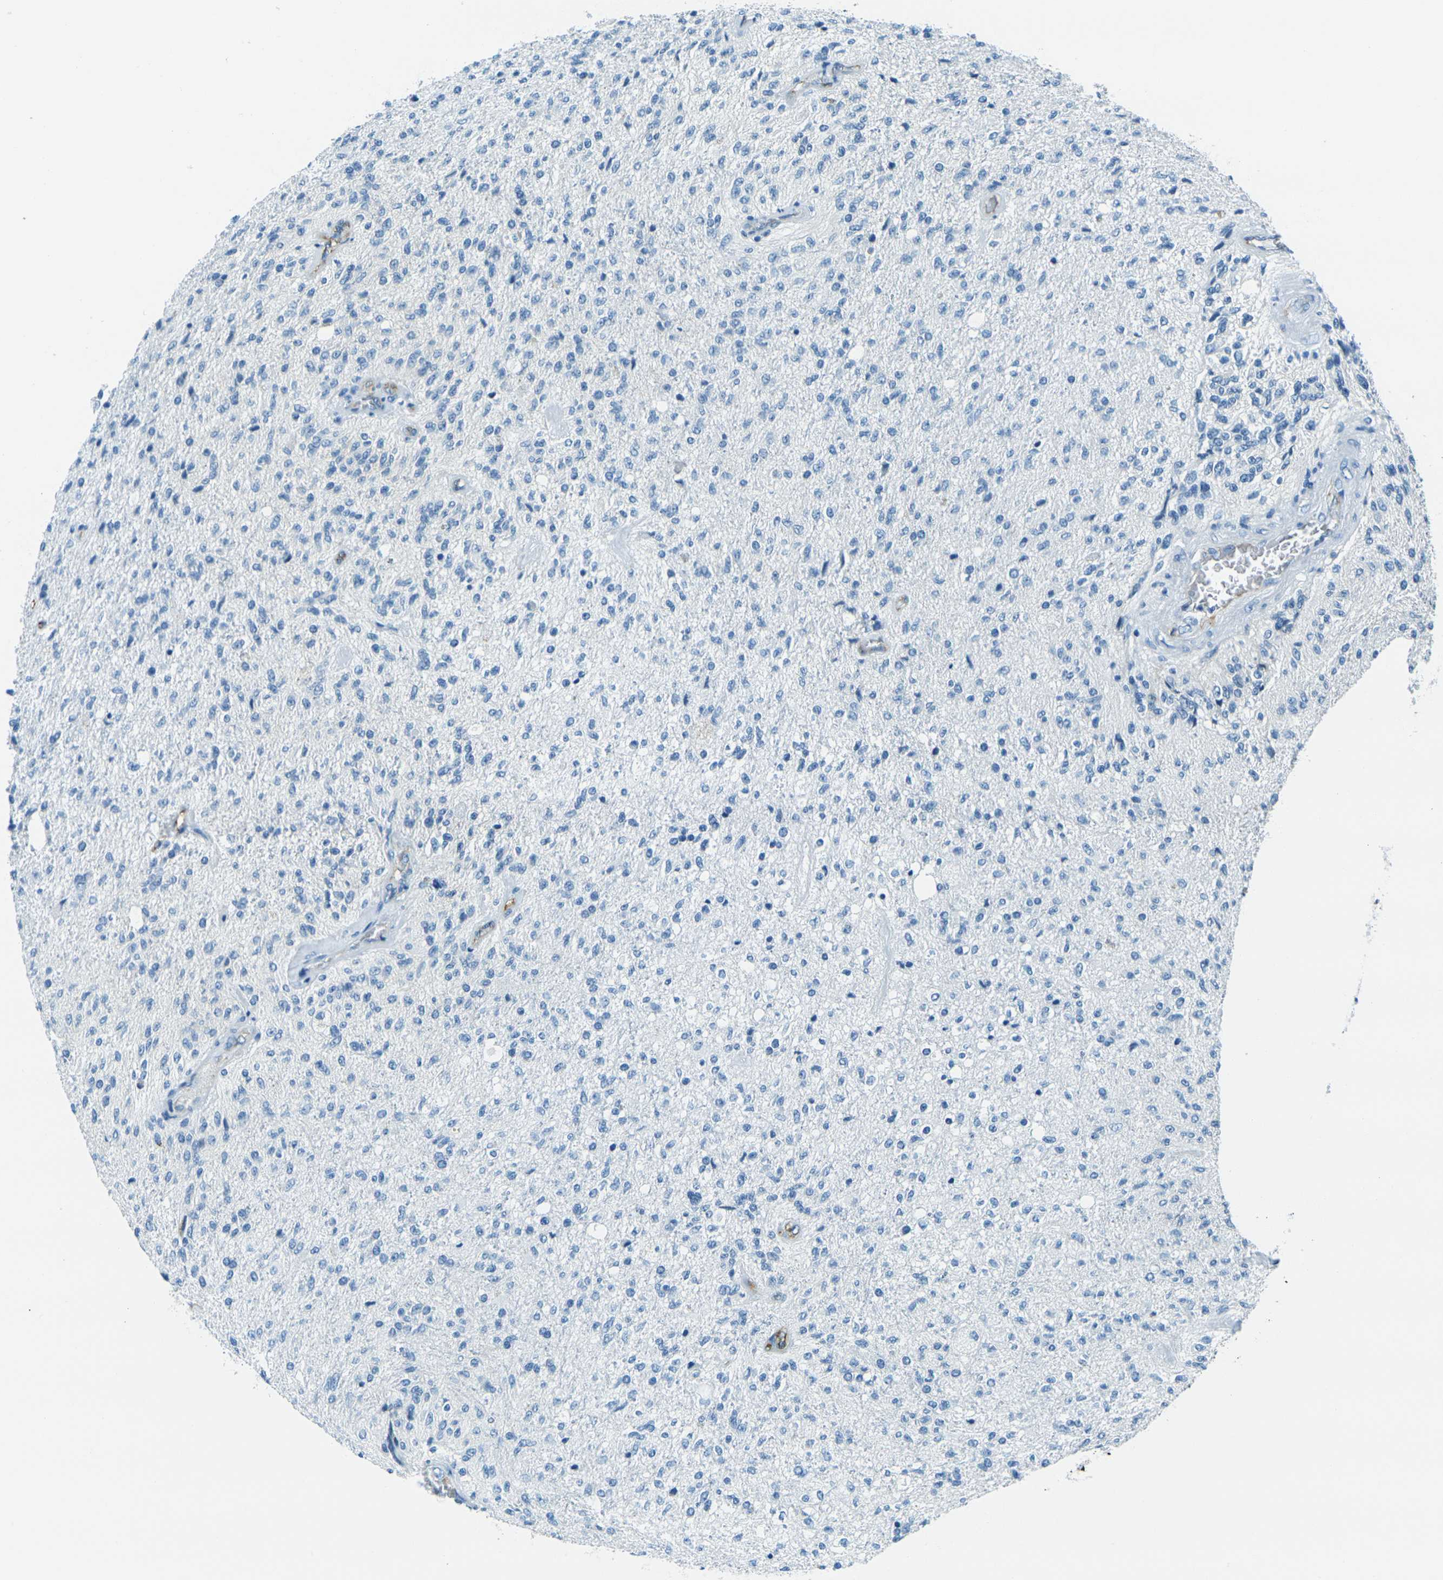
{"staining": {"intensity": "negative", "quantity": "none", "location": "none"}, "tissue": "glioma", "cell_type": "Tumor cells", "image_type": "cancer", "snomed": [{"axis": "morphology", "description": "Normal tissue, NOS"}, {"axis": "morphology", "description": "Glioma, malignant, High grade"}, {"axis": "topography", "description": "Cerebral cortex"}], "caption": "High power microscopy photomicrograph of an IHC micrograph of malignant high-grade glioma, revealing no significant staining in tumor cells.", "gene": "OCLN", "patient": {"sex": "male", "age": 77}}